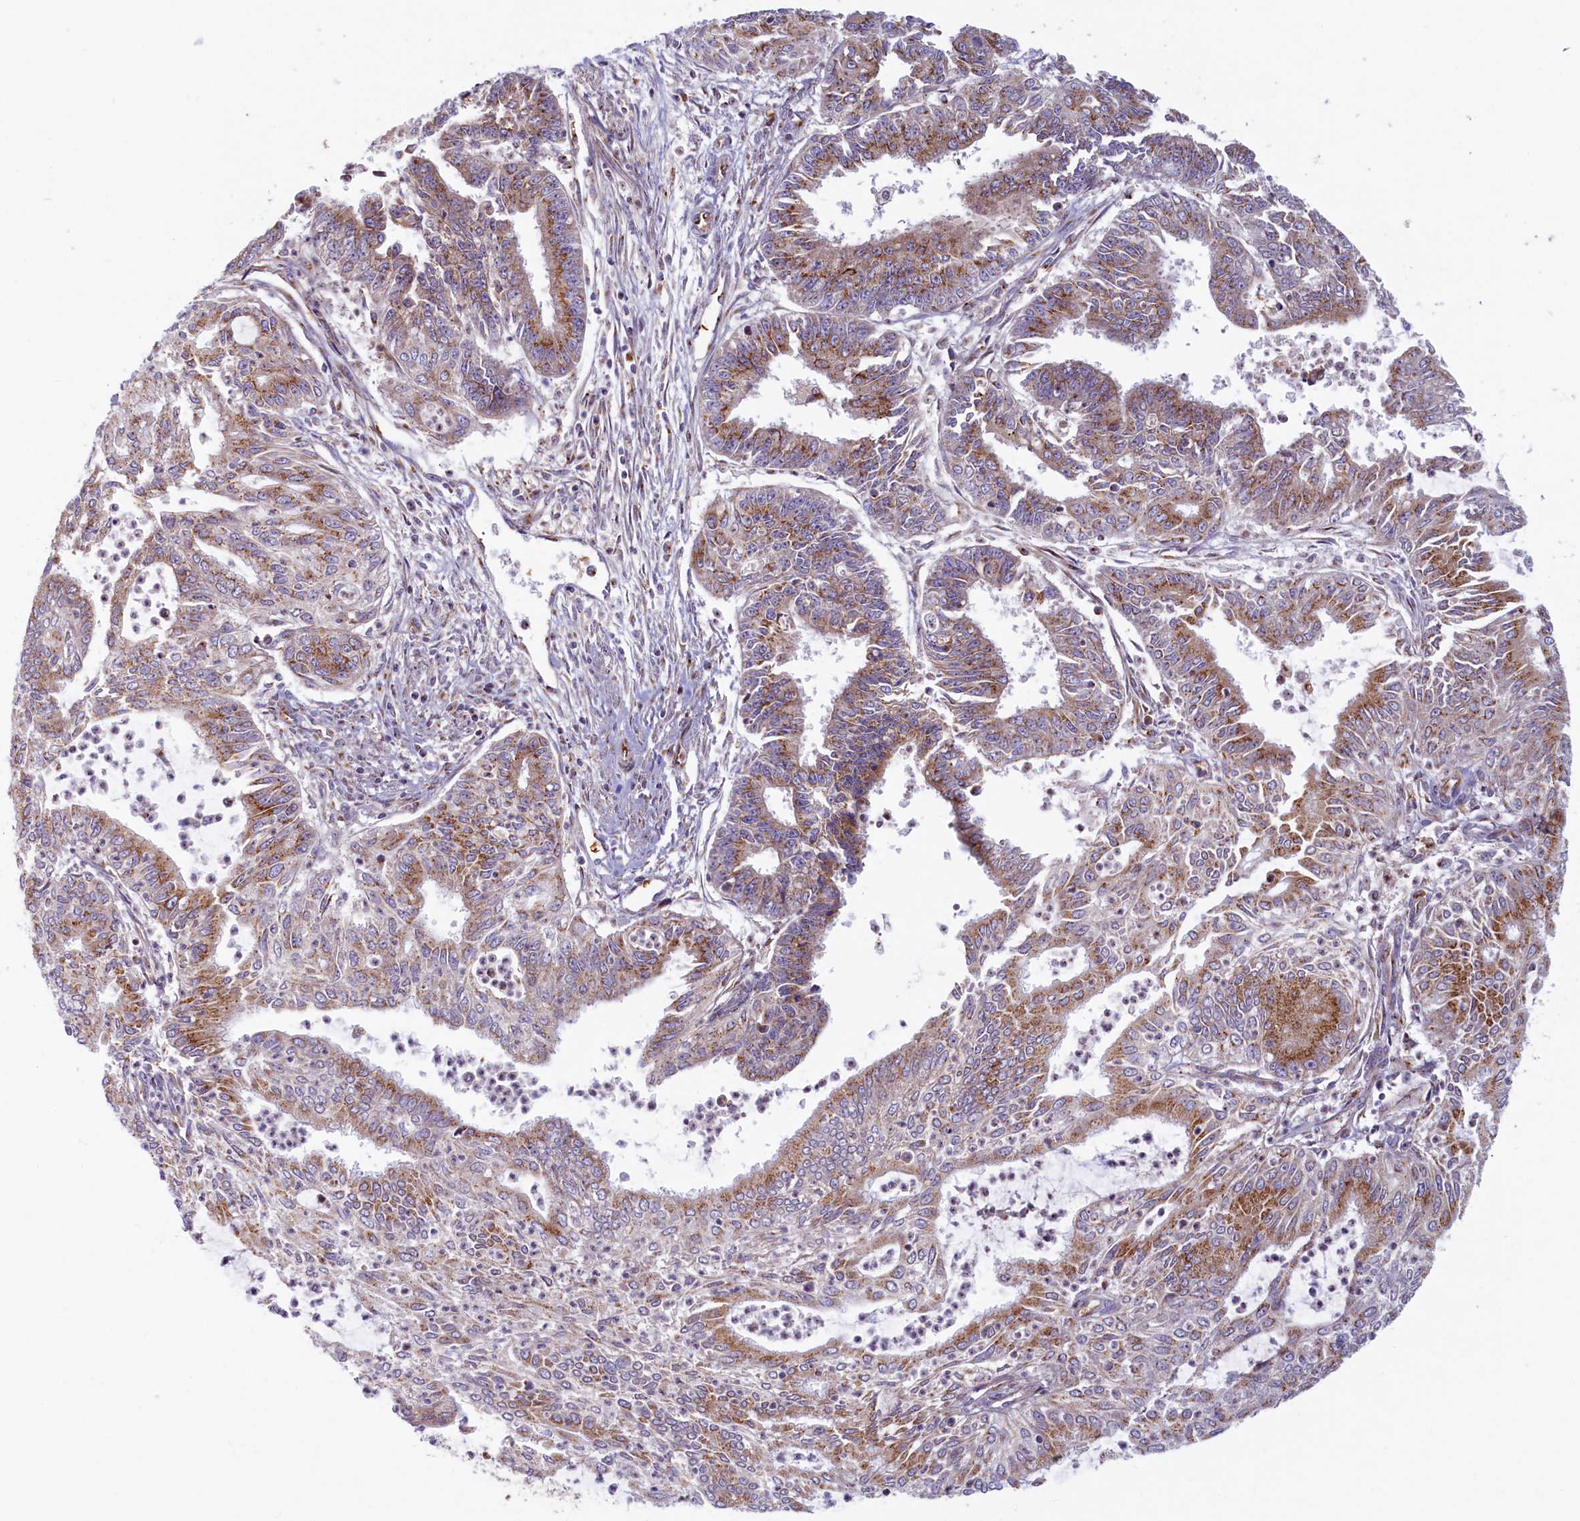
{"staining": {"intensity": "moderate", "quantity": ">75%", "location": "cytoplasmic/membranous"}, "tissue": "endometrial cancer", "cell_type": "Tumor cells", "image_type": "cancer", "snomed": [{"axis": "morphology", "description": "Adenocarcinoma, NOS"}, {"axis": "topography", "description": "Endometrium"}], "caption": "This is a photomicrograph of immunohistochemistry (IHC) staining of adenocarcinoma (endometrial), which shows moderate expression in the cytoplasmic/membranous of tumor cells.", "gene": "BLVRB", "patient": {"sex": "female", "age": 73}}